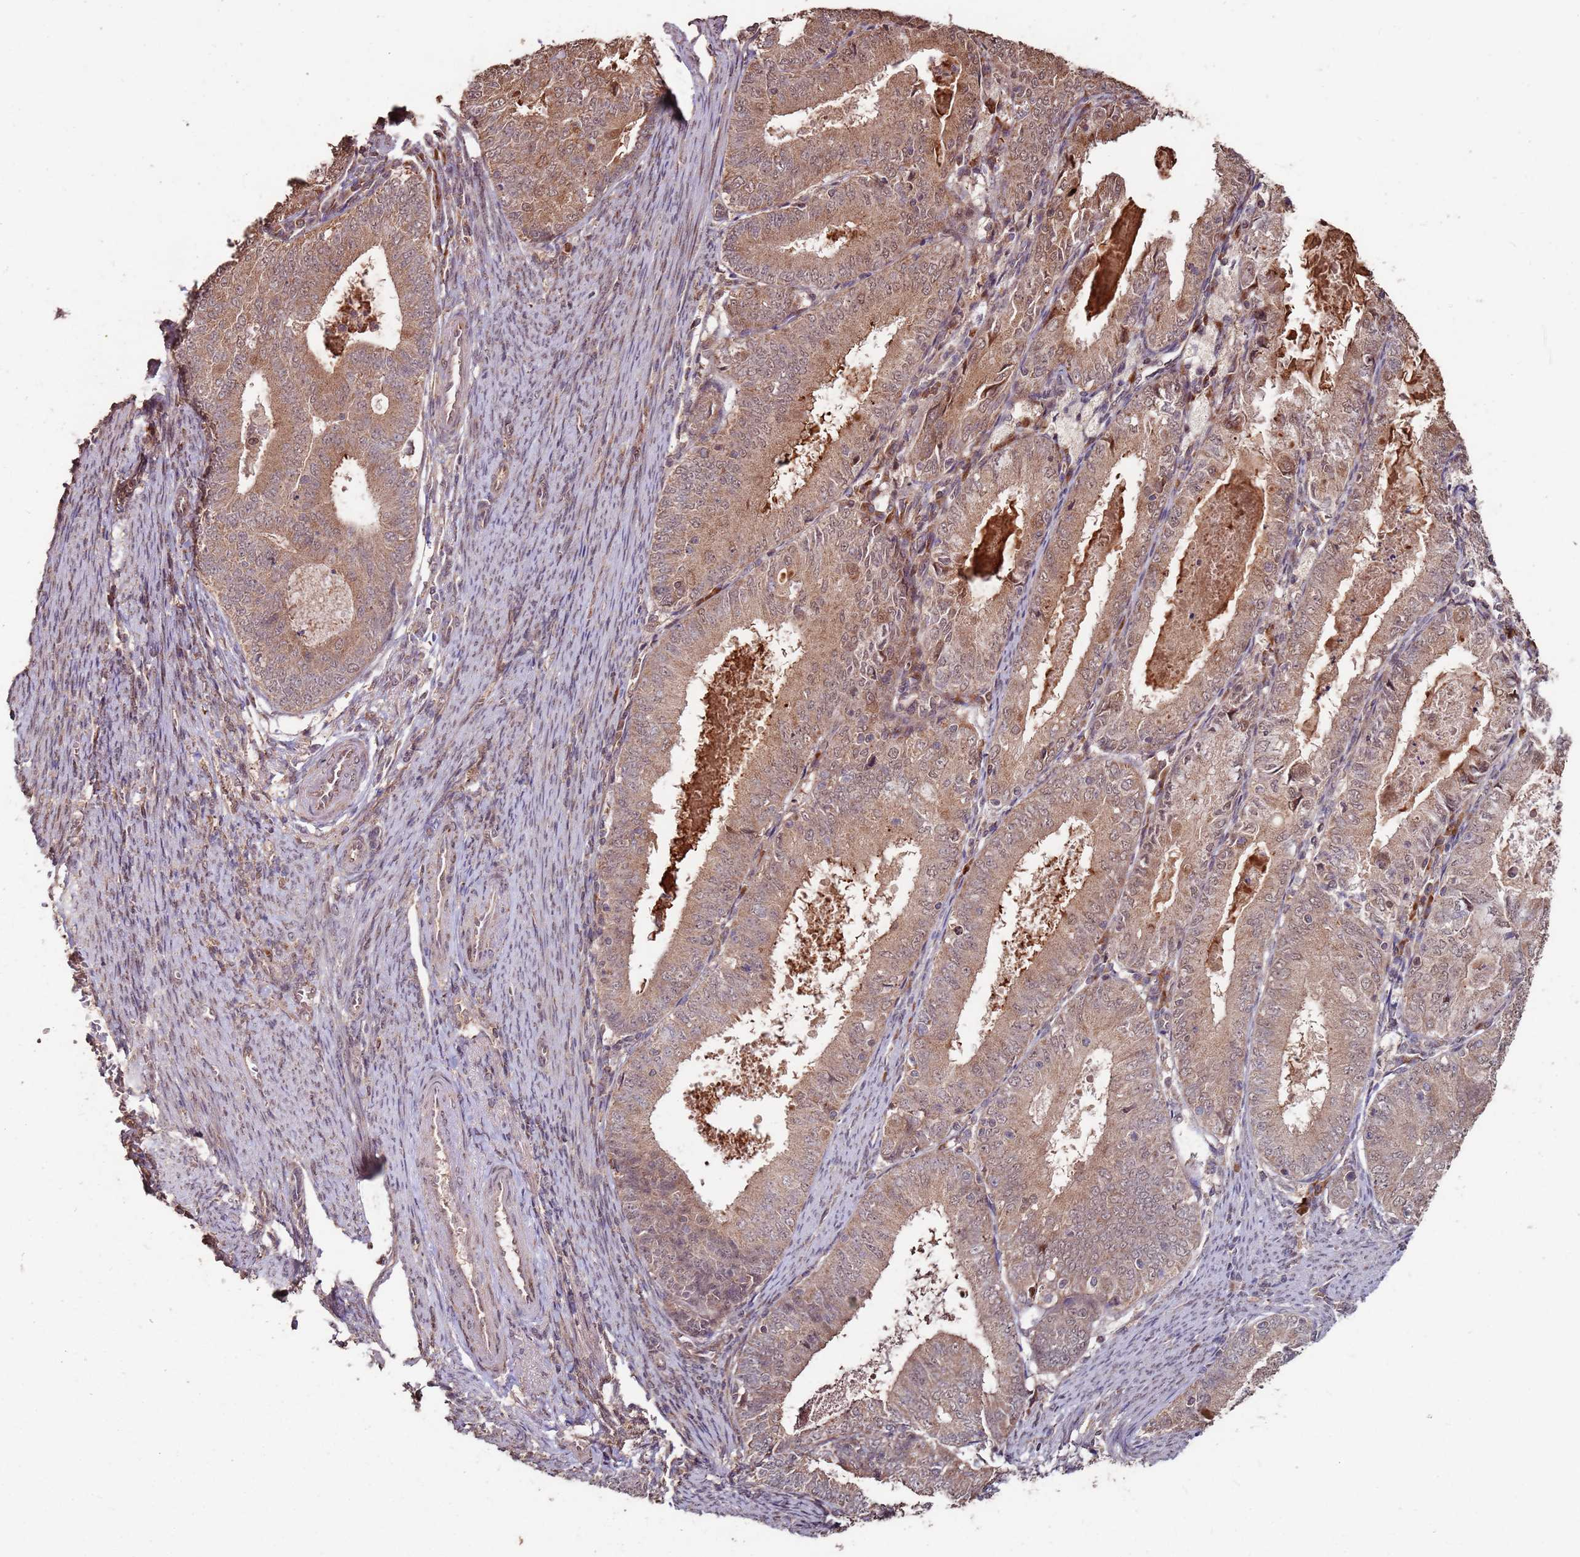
{"staining": {"intensity": "moderate", "quantity": ">75%", "location": "cytoplasmic/membranous,nuclear"}, "tissue": "endometrial cancer", "cell_type": "Tumor cells", "image_type": "cancer", "snomed": [{"axis": "morphology", "description": "Adenocarcinoma, NOS"}, {"axis": "topography", "description": "Endometrium"}], "caption": "Protein expression analysis of endometrial cancer (adenocarcinoma) displays moderate cytoplasmic/membranous and nuclear expression in approximately >75% of tumor cells.", "gene": "PRR7", "patient": {"sex": "female", "age": 57}}